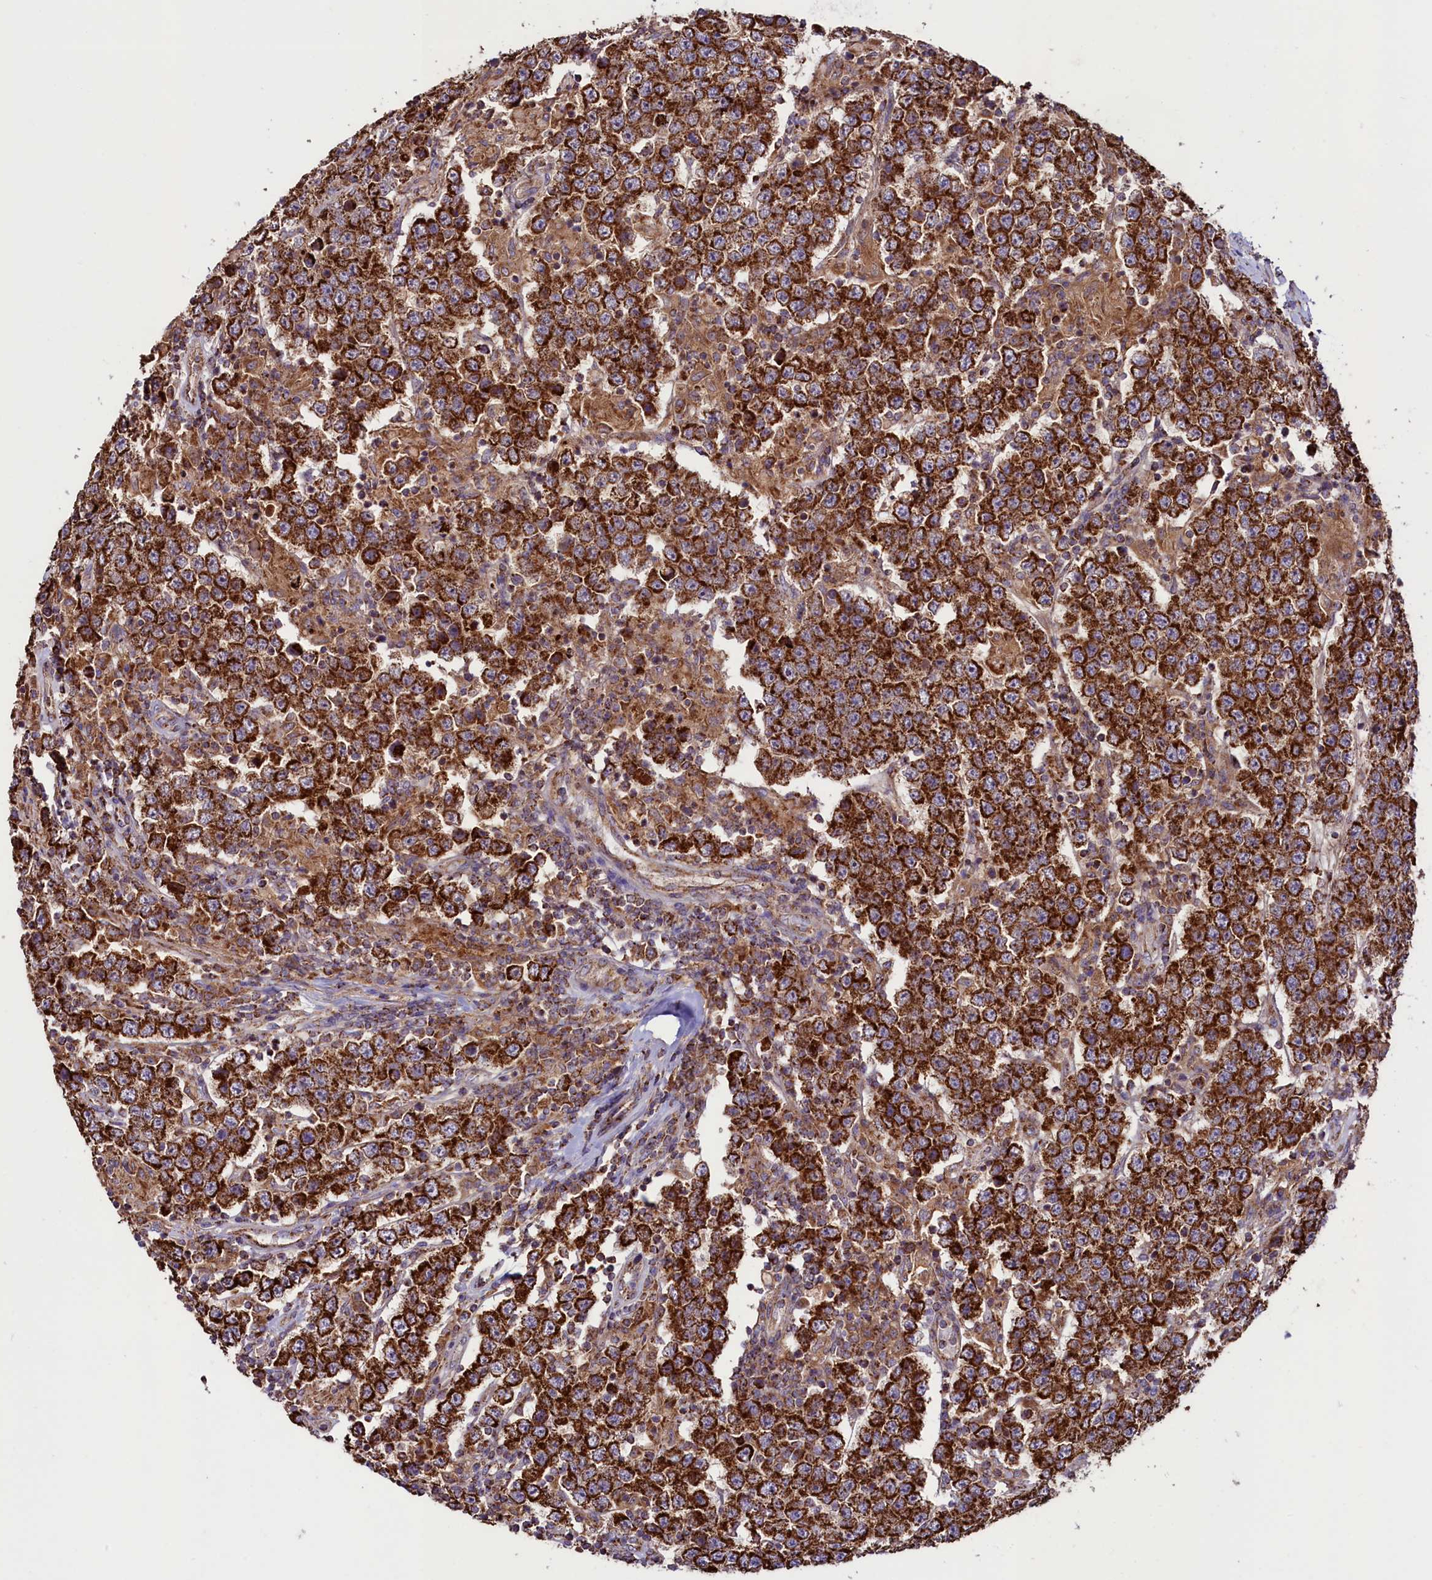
{"staining": {"intensity": "strong", "quantity": ">75%", "location": "cytoplasmic/membranous"}, "tissue": "testis cancer", "cell_type": "Tumor cells", "image_type": "cancer", "snomed": [{"axis": "morphology", "description": "Normal tissue, NOS"}, {"axis": "morphology", "description": "Urothelial carcinoma, High grade"}, {"axis": "morphology", "description": "Seminoma, NOS"}, {"axis": "morphology", "description": "Carcinoma, Embryonal, NOS"}, {"axis": "topography", "description": "Urinary bladder"}, {"axis": "topography", "description": "Testis"}], "caption": "Approximately >75% of tumor cells in human embryonal carcinoma (testis) exhibit strong cytoplasmic/membranous protein positivity as visualized by brown immunohistochemical staining.", "gene": "STARD5", "patient": {"sex": "male", "age": 41}}